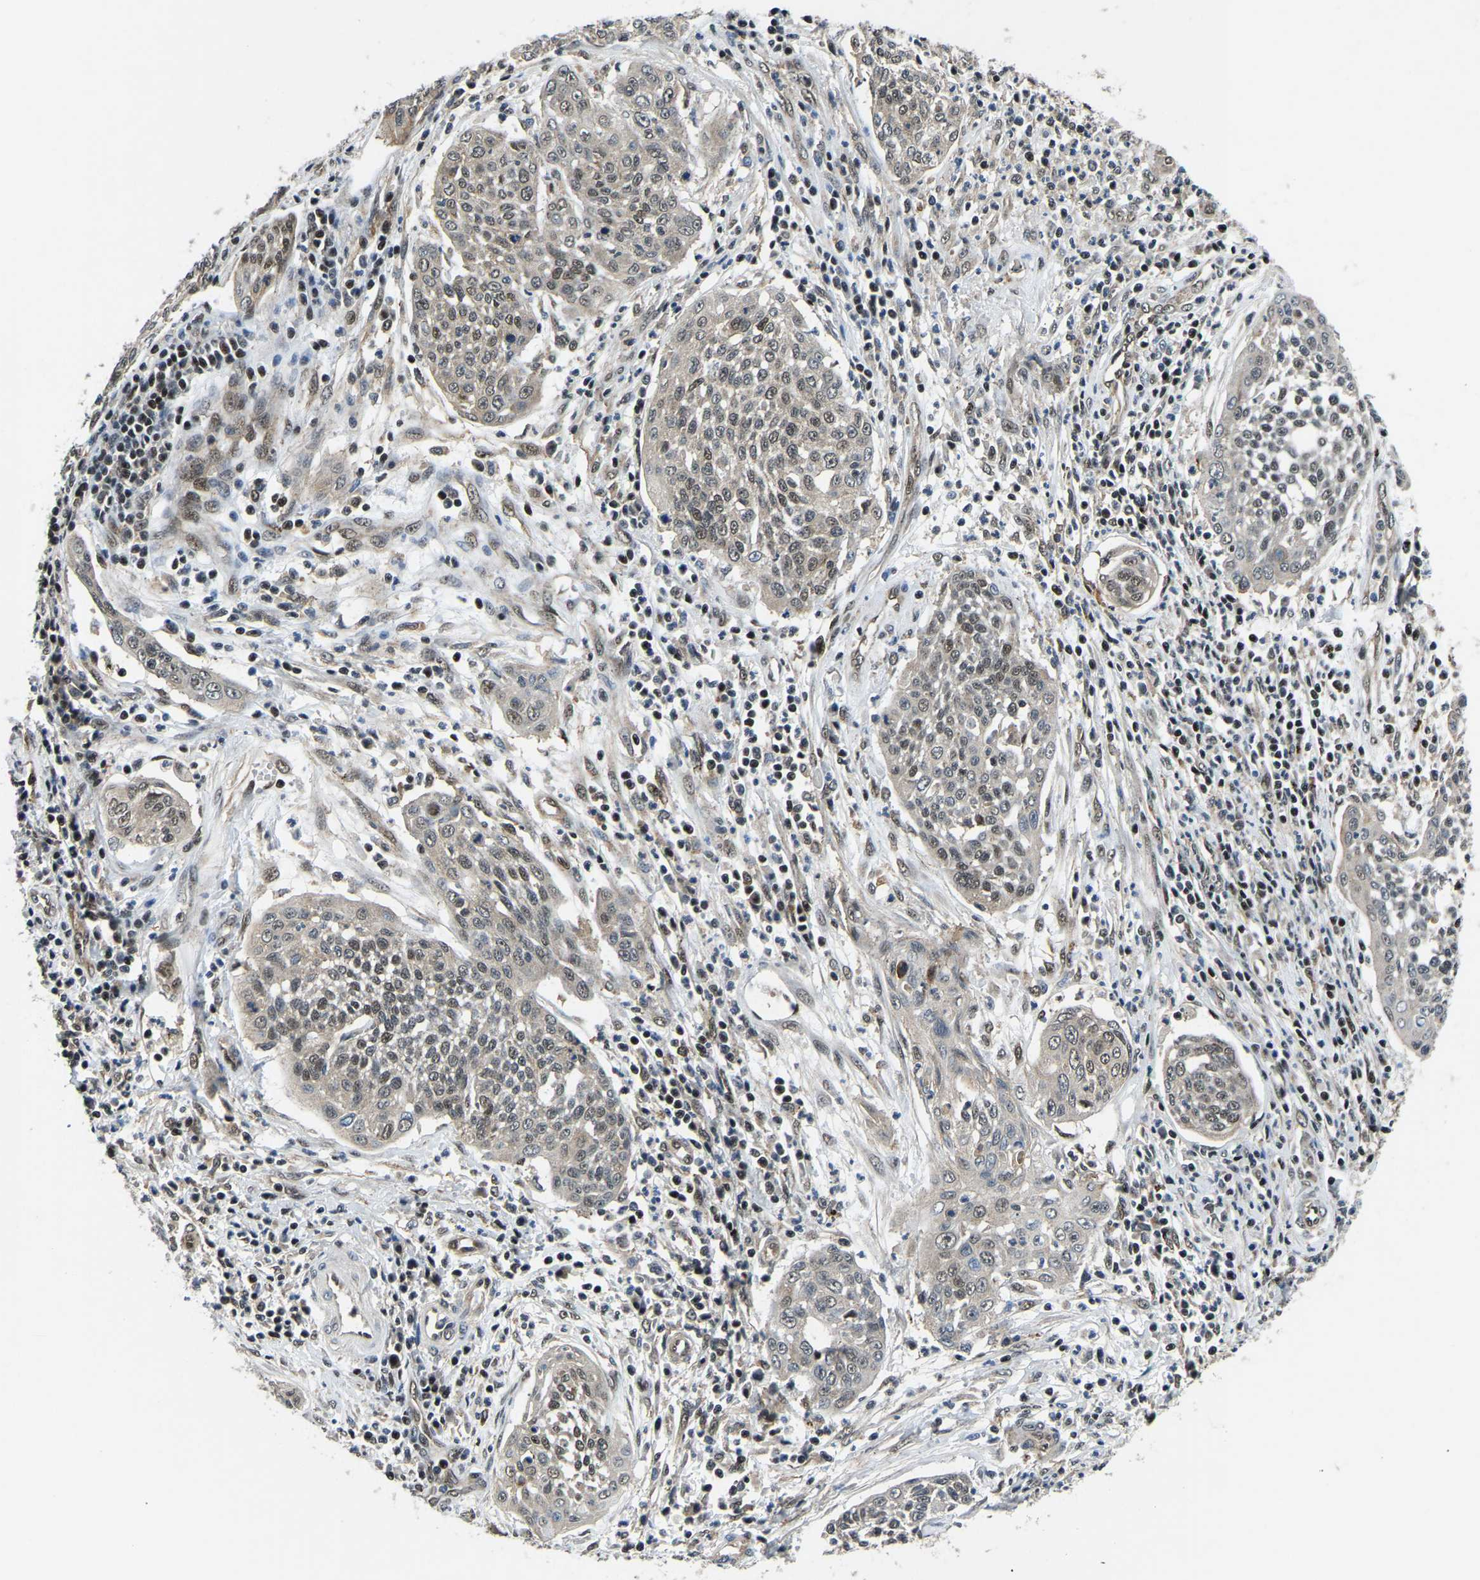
{"staining": {"intensity": "weak", "quantity": "25%-75%", "location": "nuclear"}, "tissue": "cervical cancer", "cell_type": "Tumor cells", "image_type": "cancer", "snomed": [{"axis": "morphology", "description": "Squamous cell carcinoma, NOS"}, {"axis": "topography", "description": "Cervix"}], "caption": "Protein analysis of cervical squamous cell carcinoma tissue displays weak nuclear positivity in approximately 25%-75% of tumor cells.", "gene": "DFFA", "patient": {"sex": "female", "age": 34}}